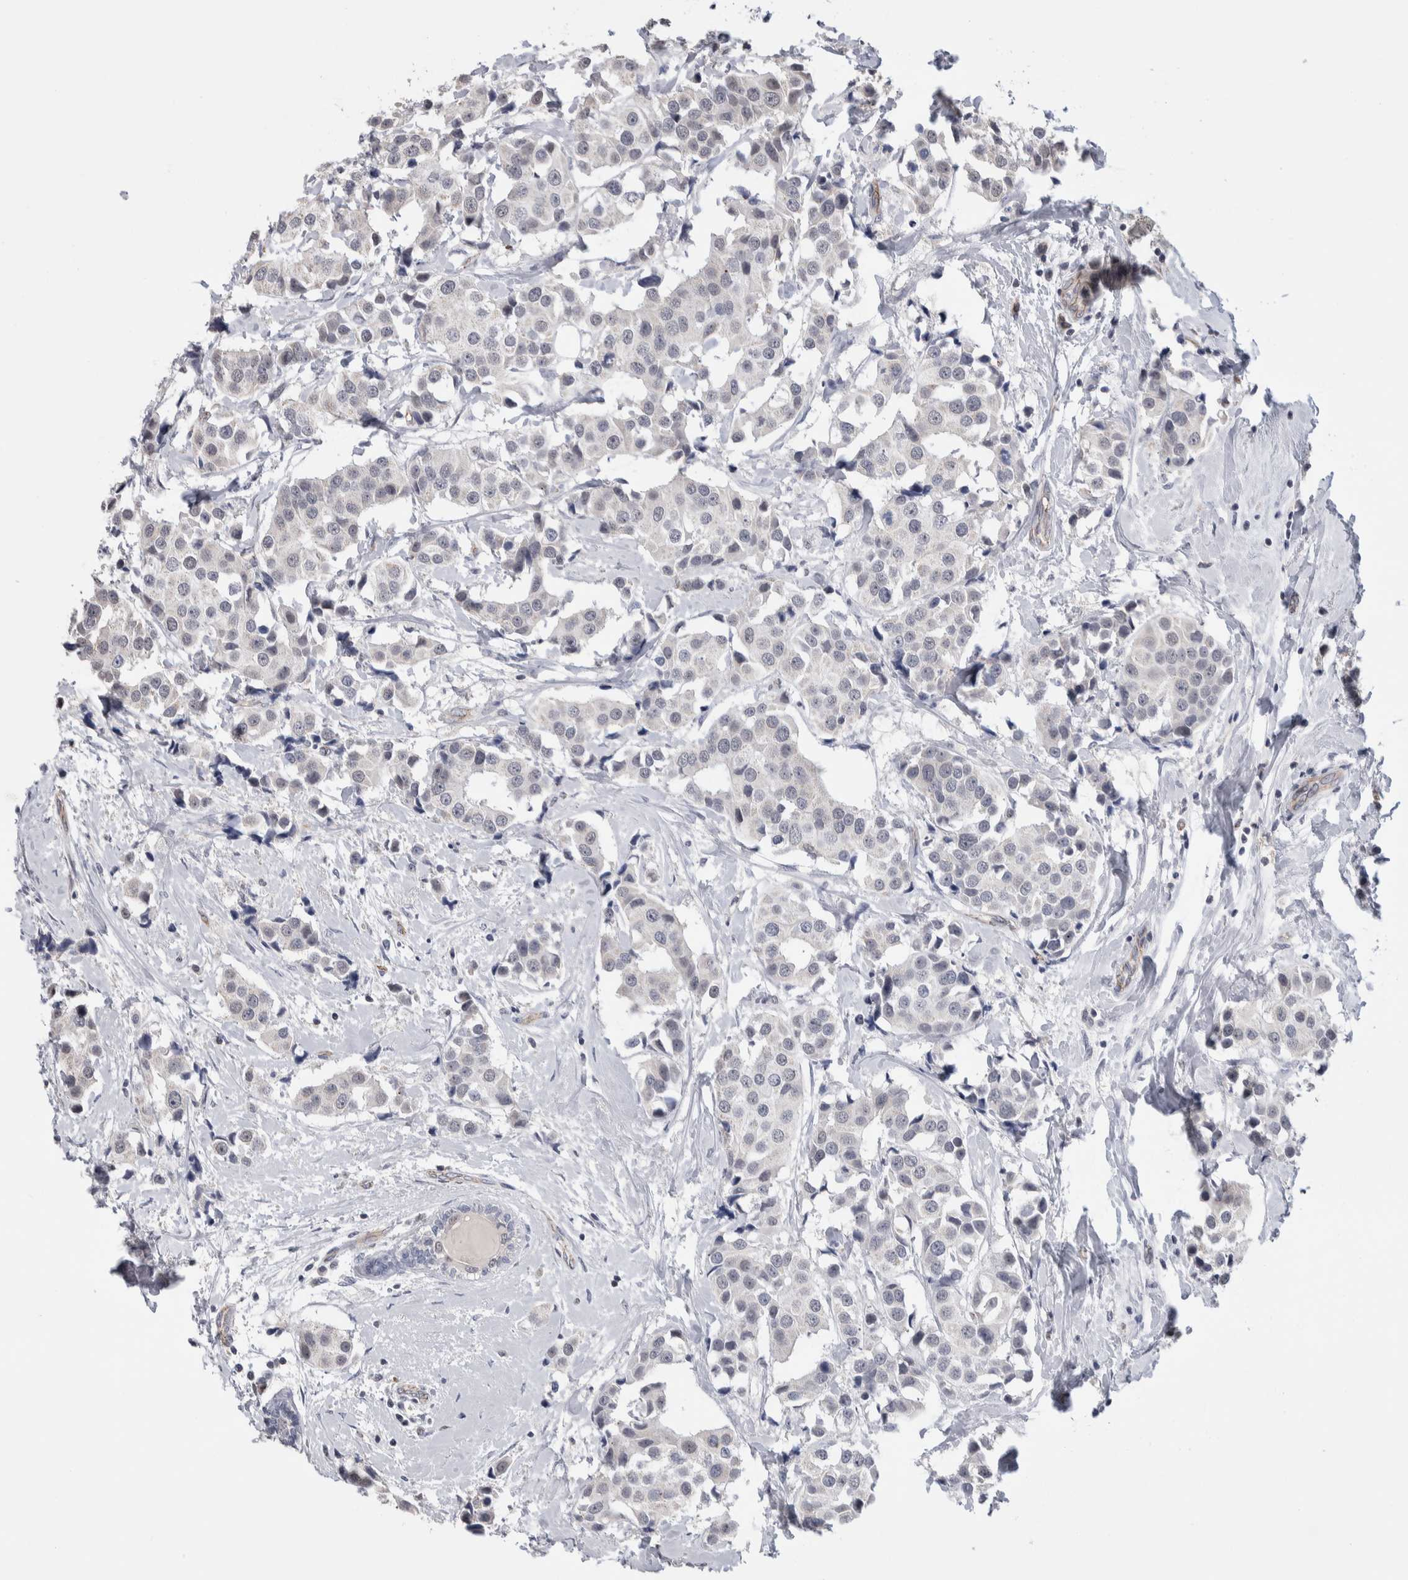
{"staining": {"intensity": "negative", "quantity": "none", "location": "none"}, "tissue": "breast cancer", "cell_type": "Tumor cells", "image_type": "cancer", "snomed": [{"axis": "morphology", "description": "Normal tissue, NOS"}, {"axis": "morphology", "description": "Duct carcinoma"}, {"axis": "topography", "description": "Breast"}], "caption": "Immunohistochemistry (IHC) of breast cancer (infiltrating ductal carcinoma) displays no expression in tumor cells. (DAB immunohistochemistry, high magnification).", "gene": "ZBTB49", "patient": {"sex": "female", "age": 39}}